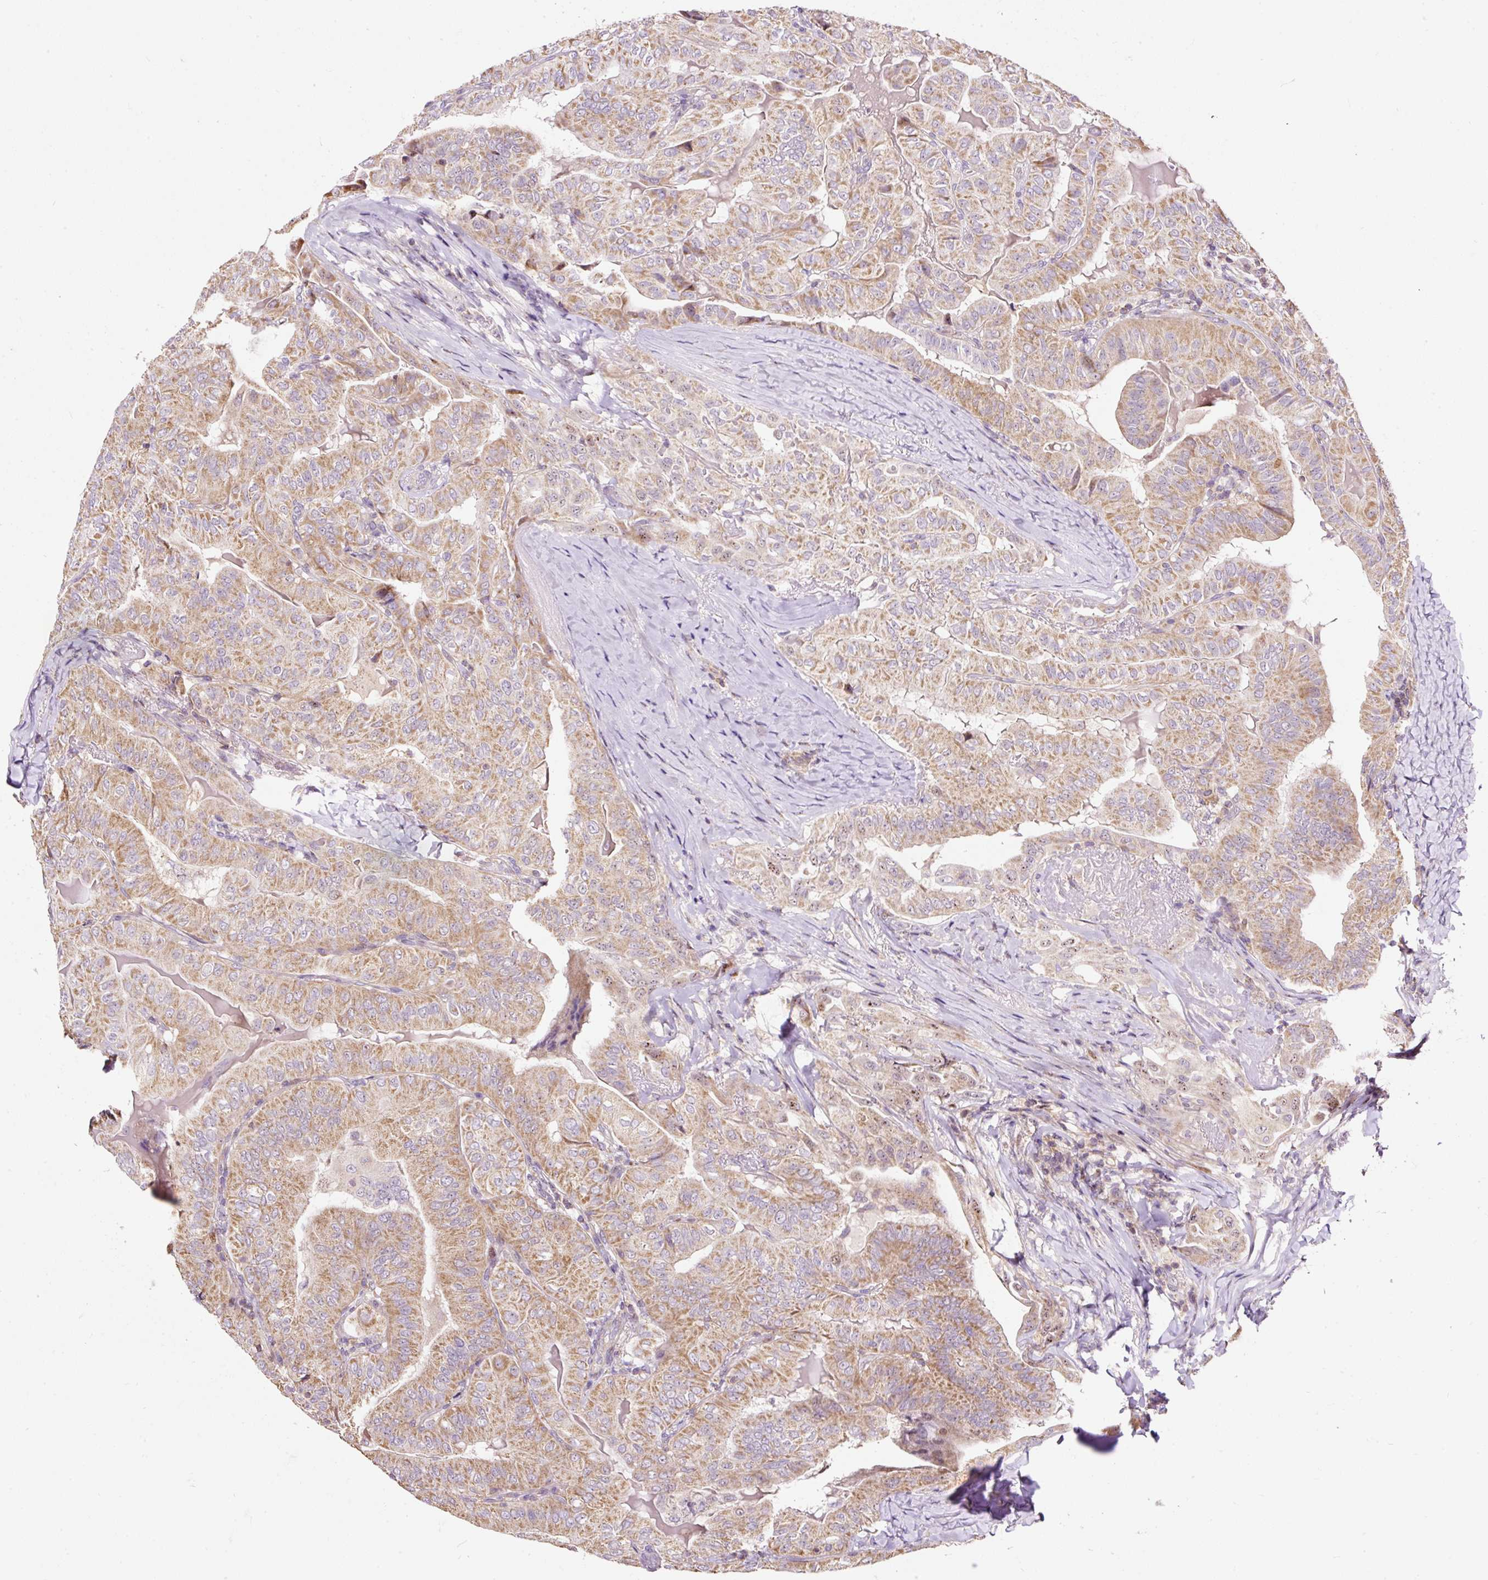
{"staining": {"intensity": "moderate", "quantity": ">75%", "location": "cytoplasmic/membranous"}, "tissue": "thyroid cancer", "cell_type": "Tumor cells", "image_type": "cancer", "snomed": [{"axis": "morphology", "description": "Papillary adenocarcinoma, NOS"}, {"axis": "topography", "description": "Thyroid gland"}], "caption": "This is a micrograph of immunohistochemistry (IHC) staining of thyroid cancer (papillary adenocarcinoma), which shows moderate positivity in the cytoplasmic/membranous of tumor cells.", "gene": "BOLA3", "patient": {"sex": "female", "age": 68}}